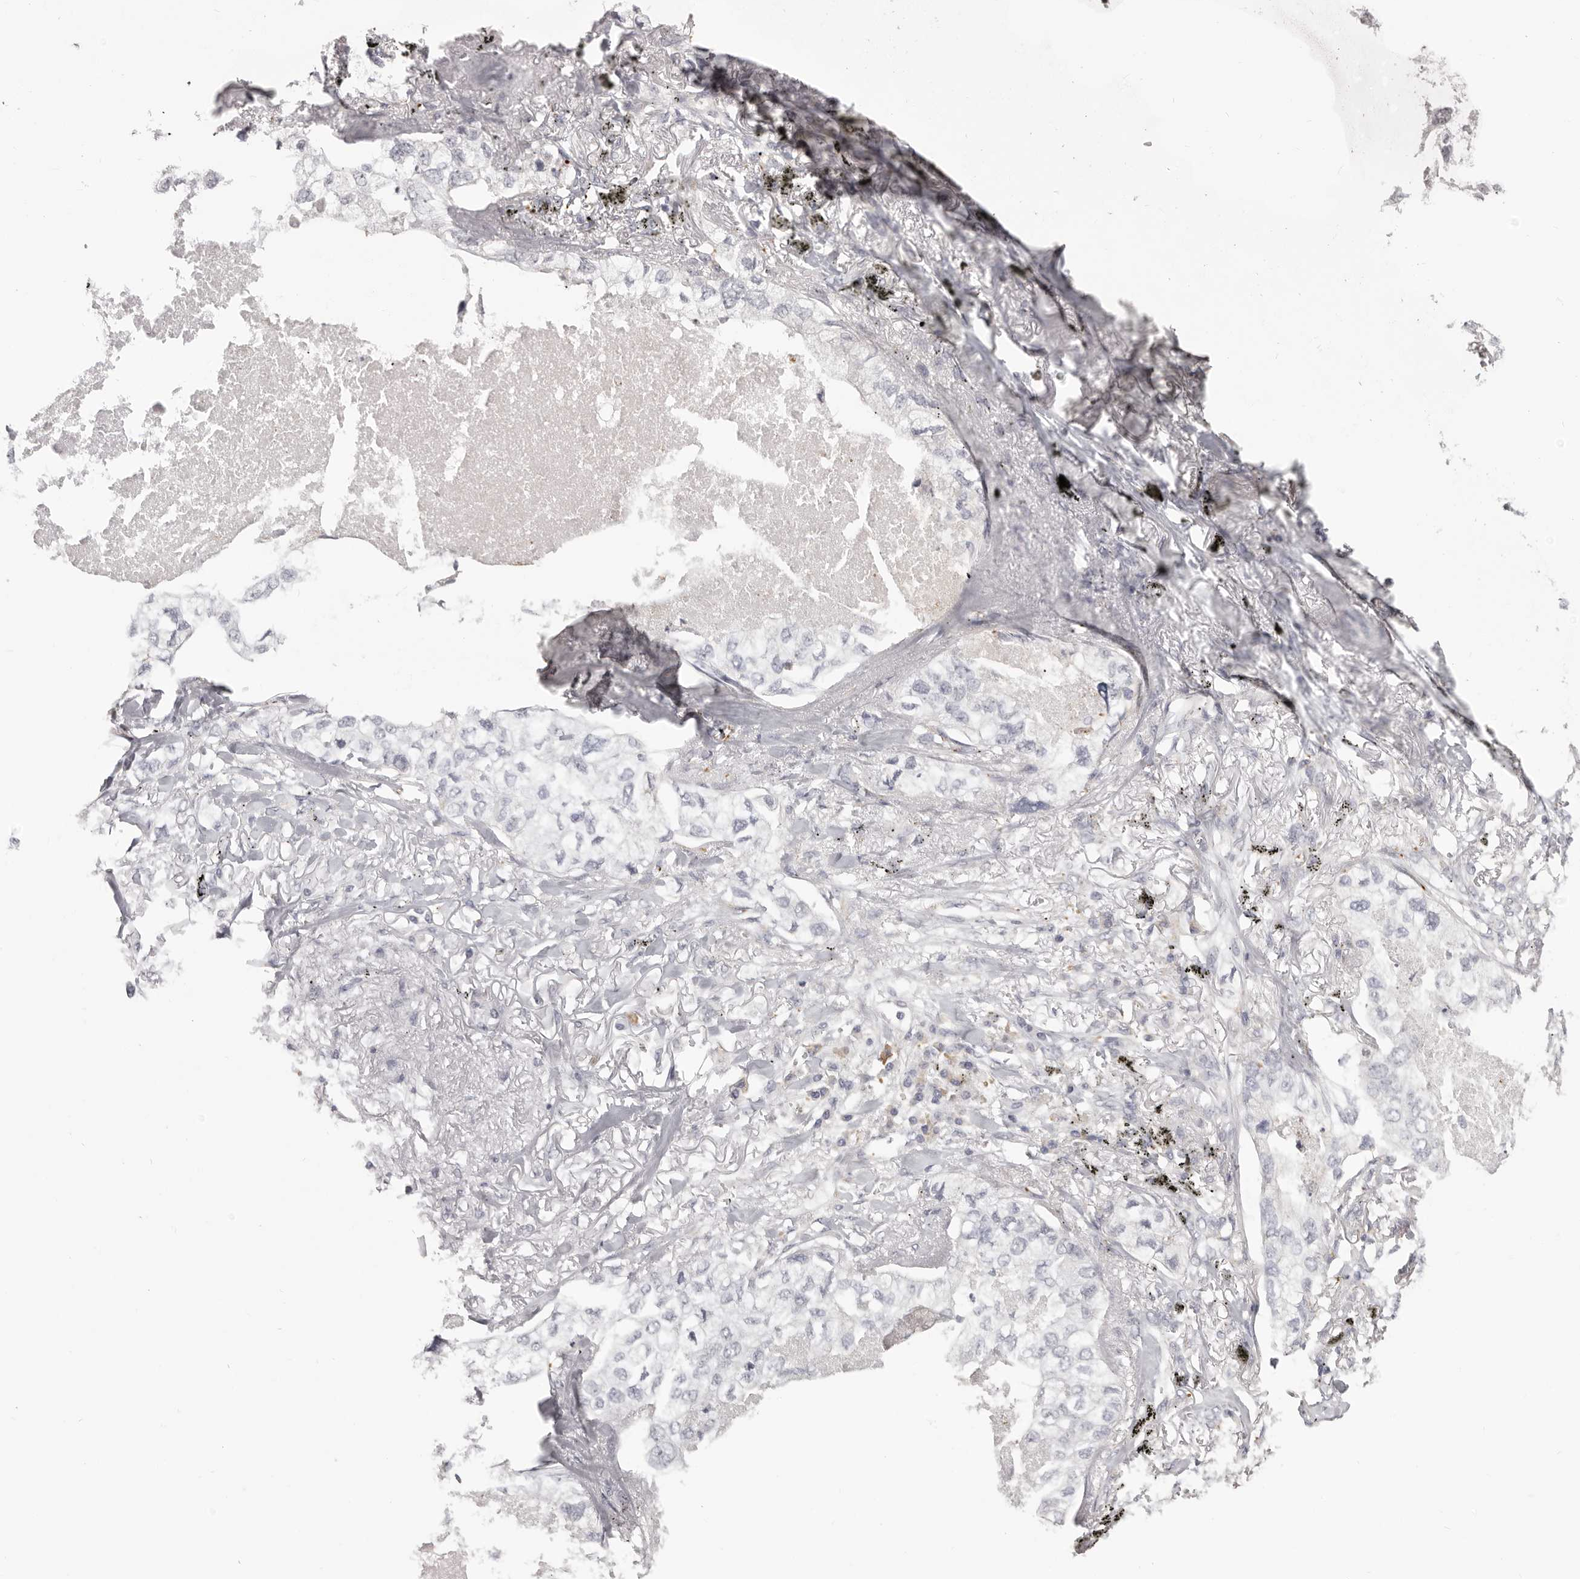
{"staining": {"intensity": "negative", "quantity": "none", "location": "none"}, "tissue": "lung cancer", "cell_type": "Tumor cells", "image_type": "cancer", "snomed": [{"axis": "morphology", "description": "Adenocarcinoma, NOS"}, {"axis": "topography", "description": "Lung"}], "caption": "Micrograph shows no protein positivity in tumor cells of lung cancer tissue.", "gene": "OTUD3", "patient": {"sex": "male", "age": 65}}